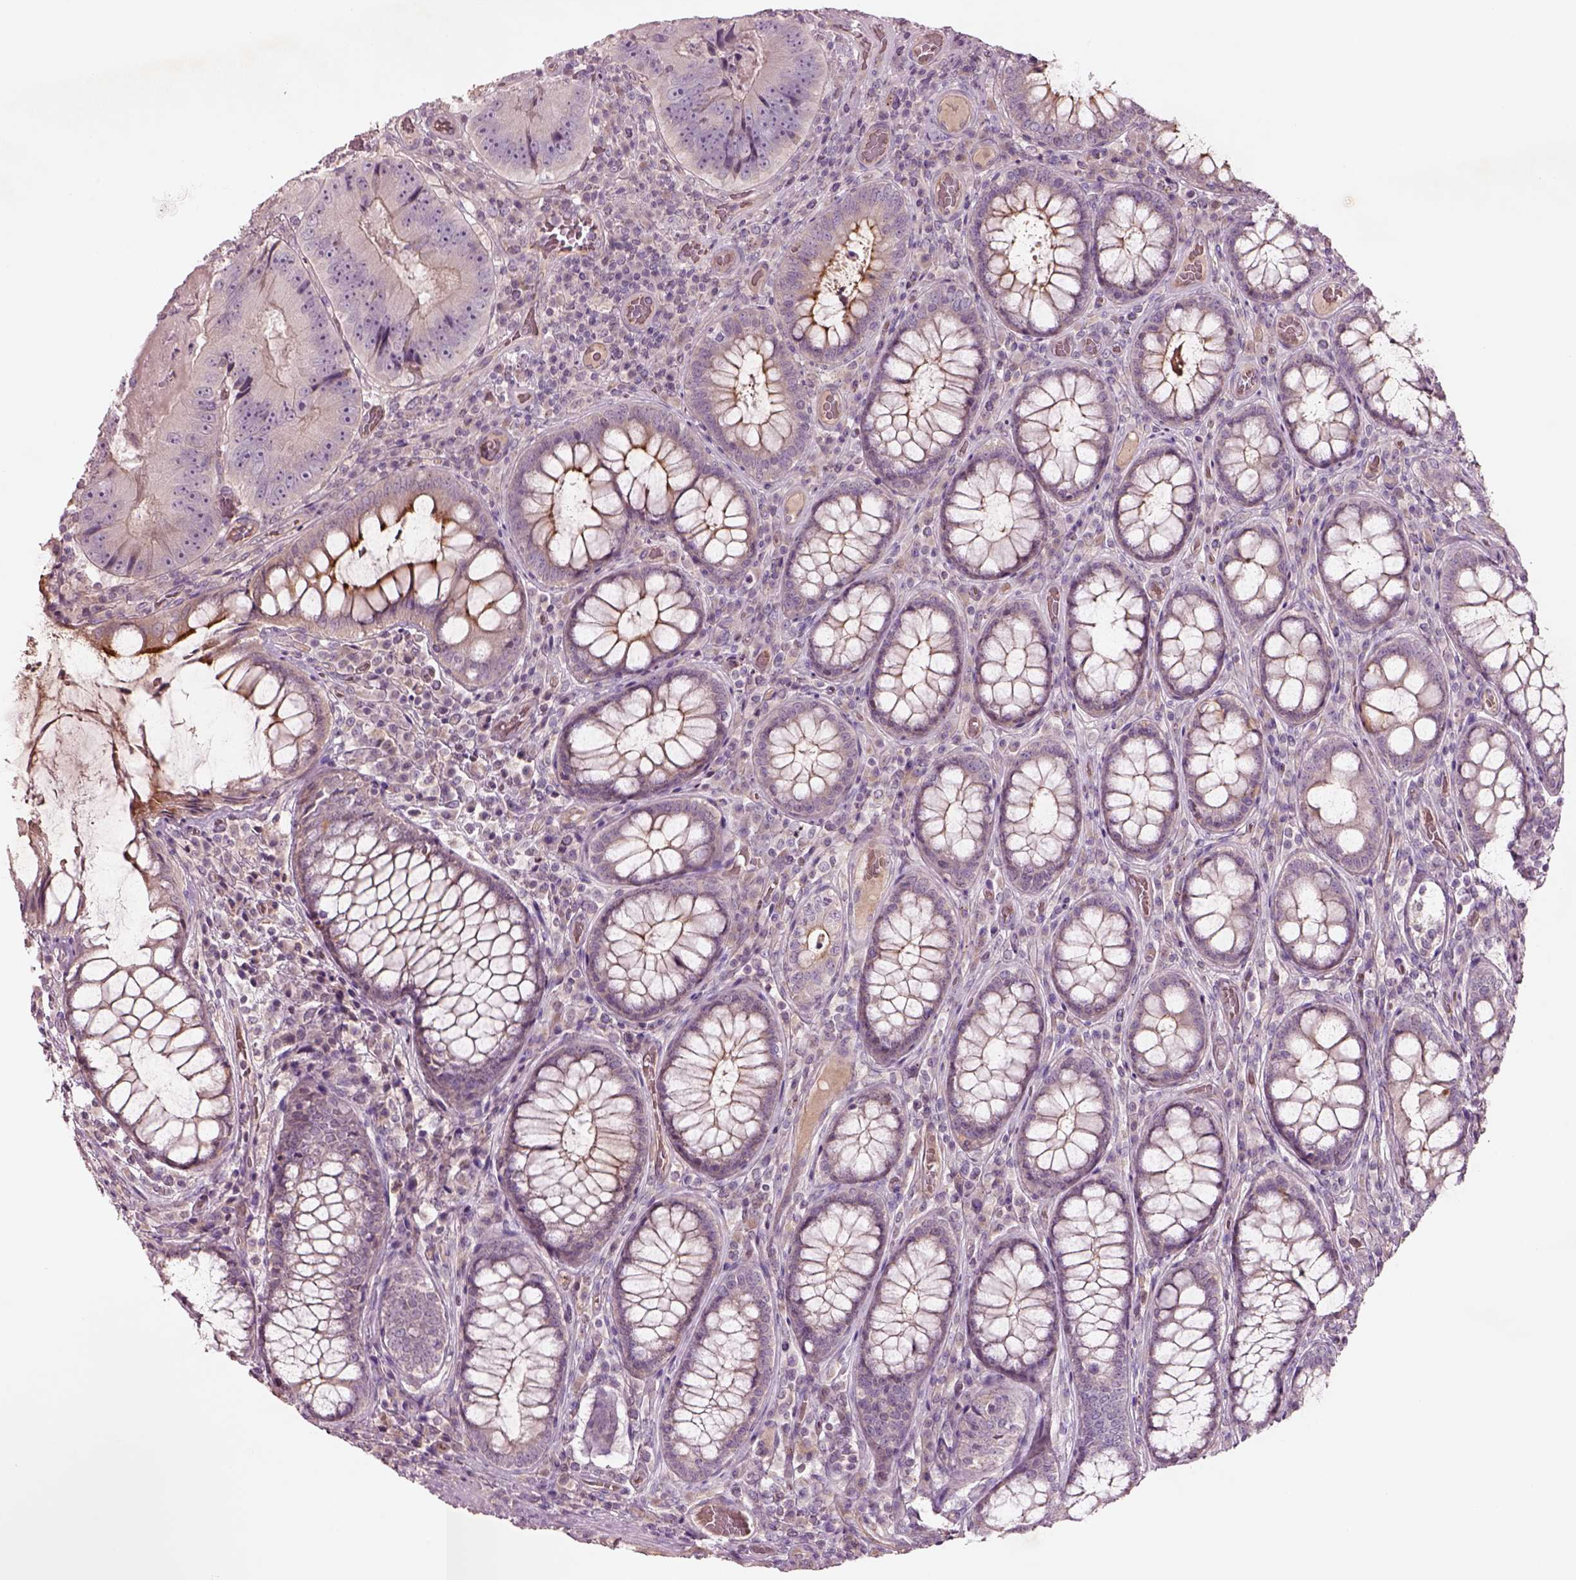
{"staining": {"intensity": "negative", "quantity": "none", "location": "none"}, "tissue": "colorectal cancer", "cell_type": "Tumor cells", "image_type": "cancer", "snomed": [{"axis": "morphology", "description": "Adenocarcinoma, NOS"}, {"axis": "topography", "description": "Colon"}], "caption": "High power microscopy histopathology image of an immunohistochemistry (IHC) photomicrograph of colorectal cancer (adenocarcinoma), revealing no significant staining in tumor cells.", "gene": "DUOXA2", "patient": {"sex": "female", "age": 86}}